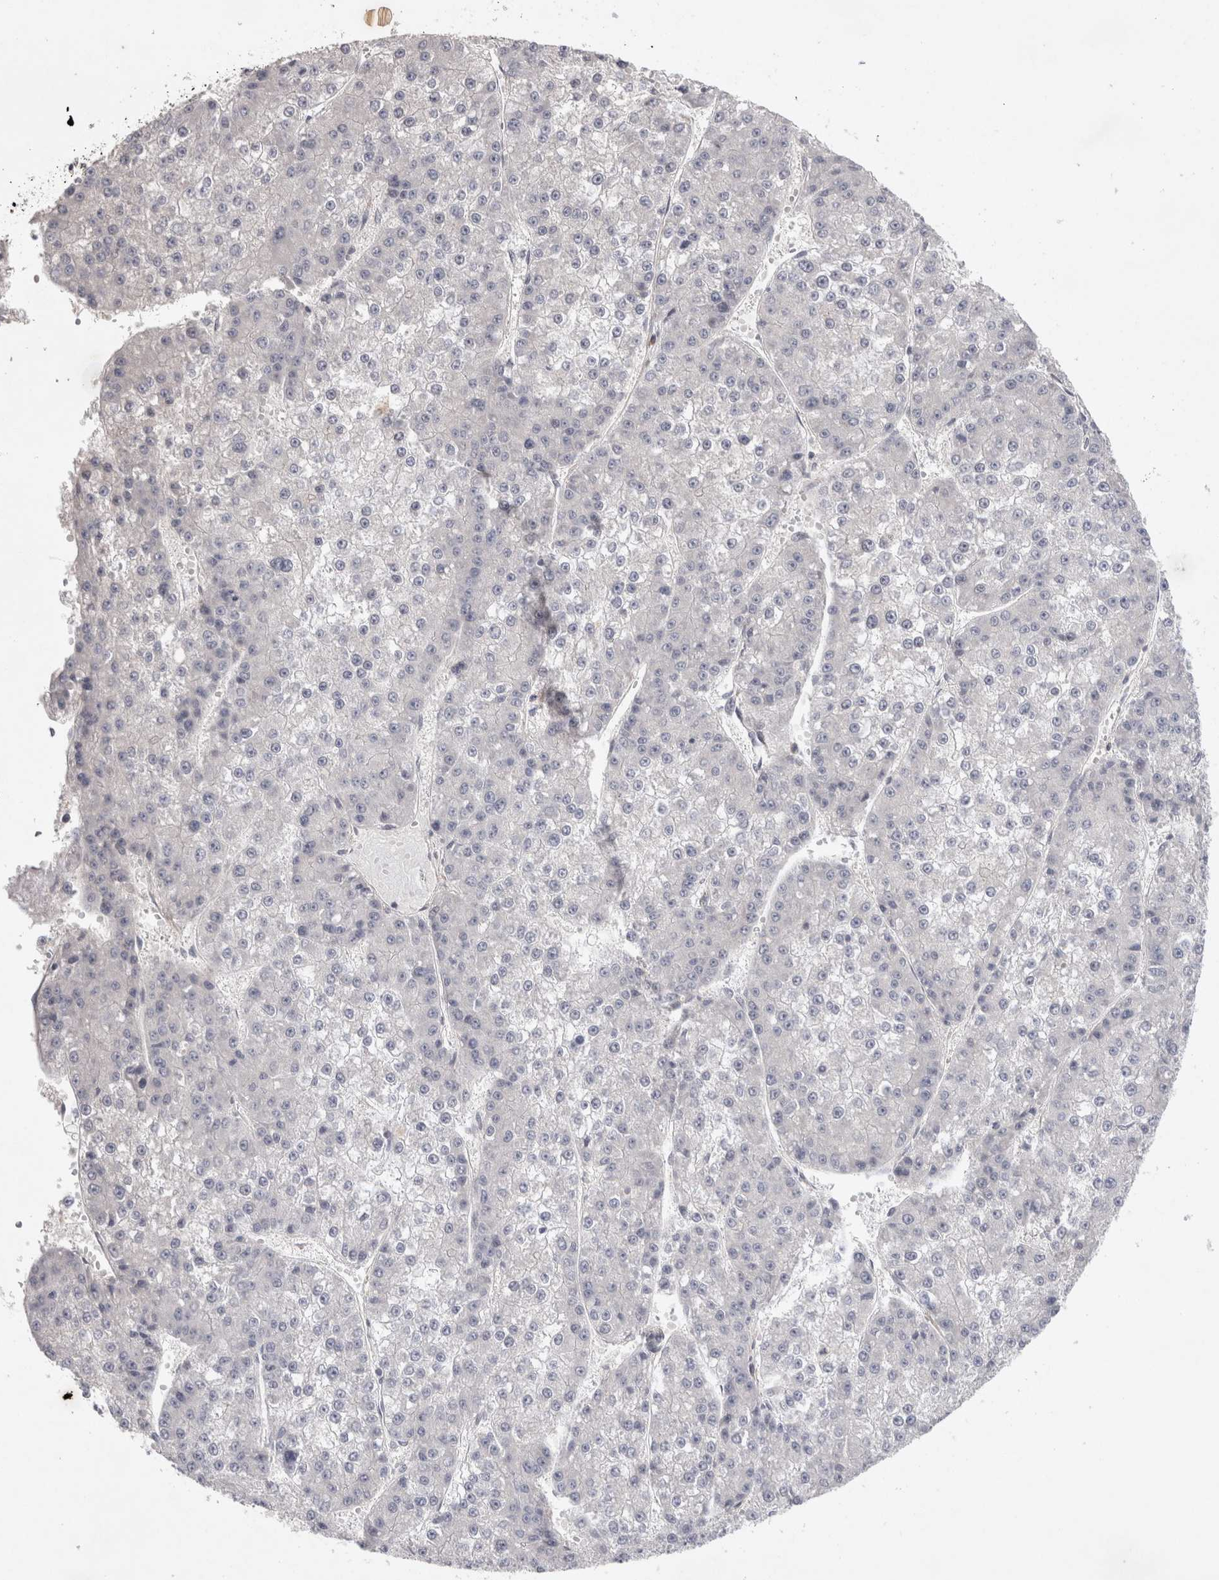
{"staining": {"intensity": "negative", "quantity": "none", "location": "none"}, "tissue": "liver cancer", "cell_type": "Tumor cells", "image_type": "cancer", "snomed": [{"axis": "morphology", "description": "Carcinoma, Hepatocellular, NOS"}, {"axis": "topography", "description": "Liver"}], "caption": "Human liver cancer stained for a protein using IHC displays no expression in tumor cells.", "gene": "BZW2", "patient": {"sex": "female", "age": 73}}